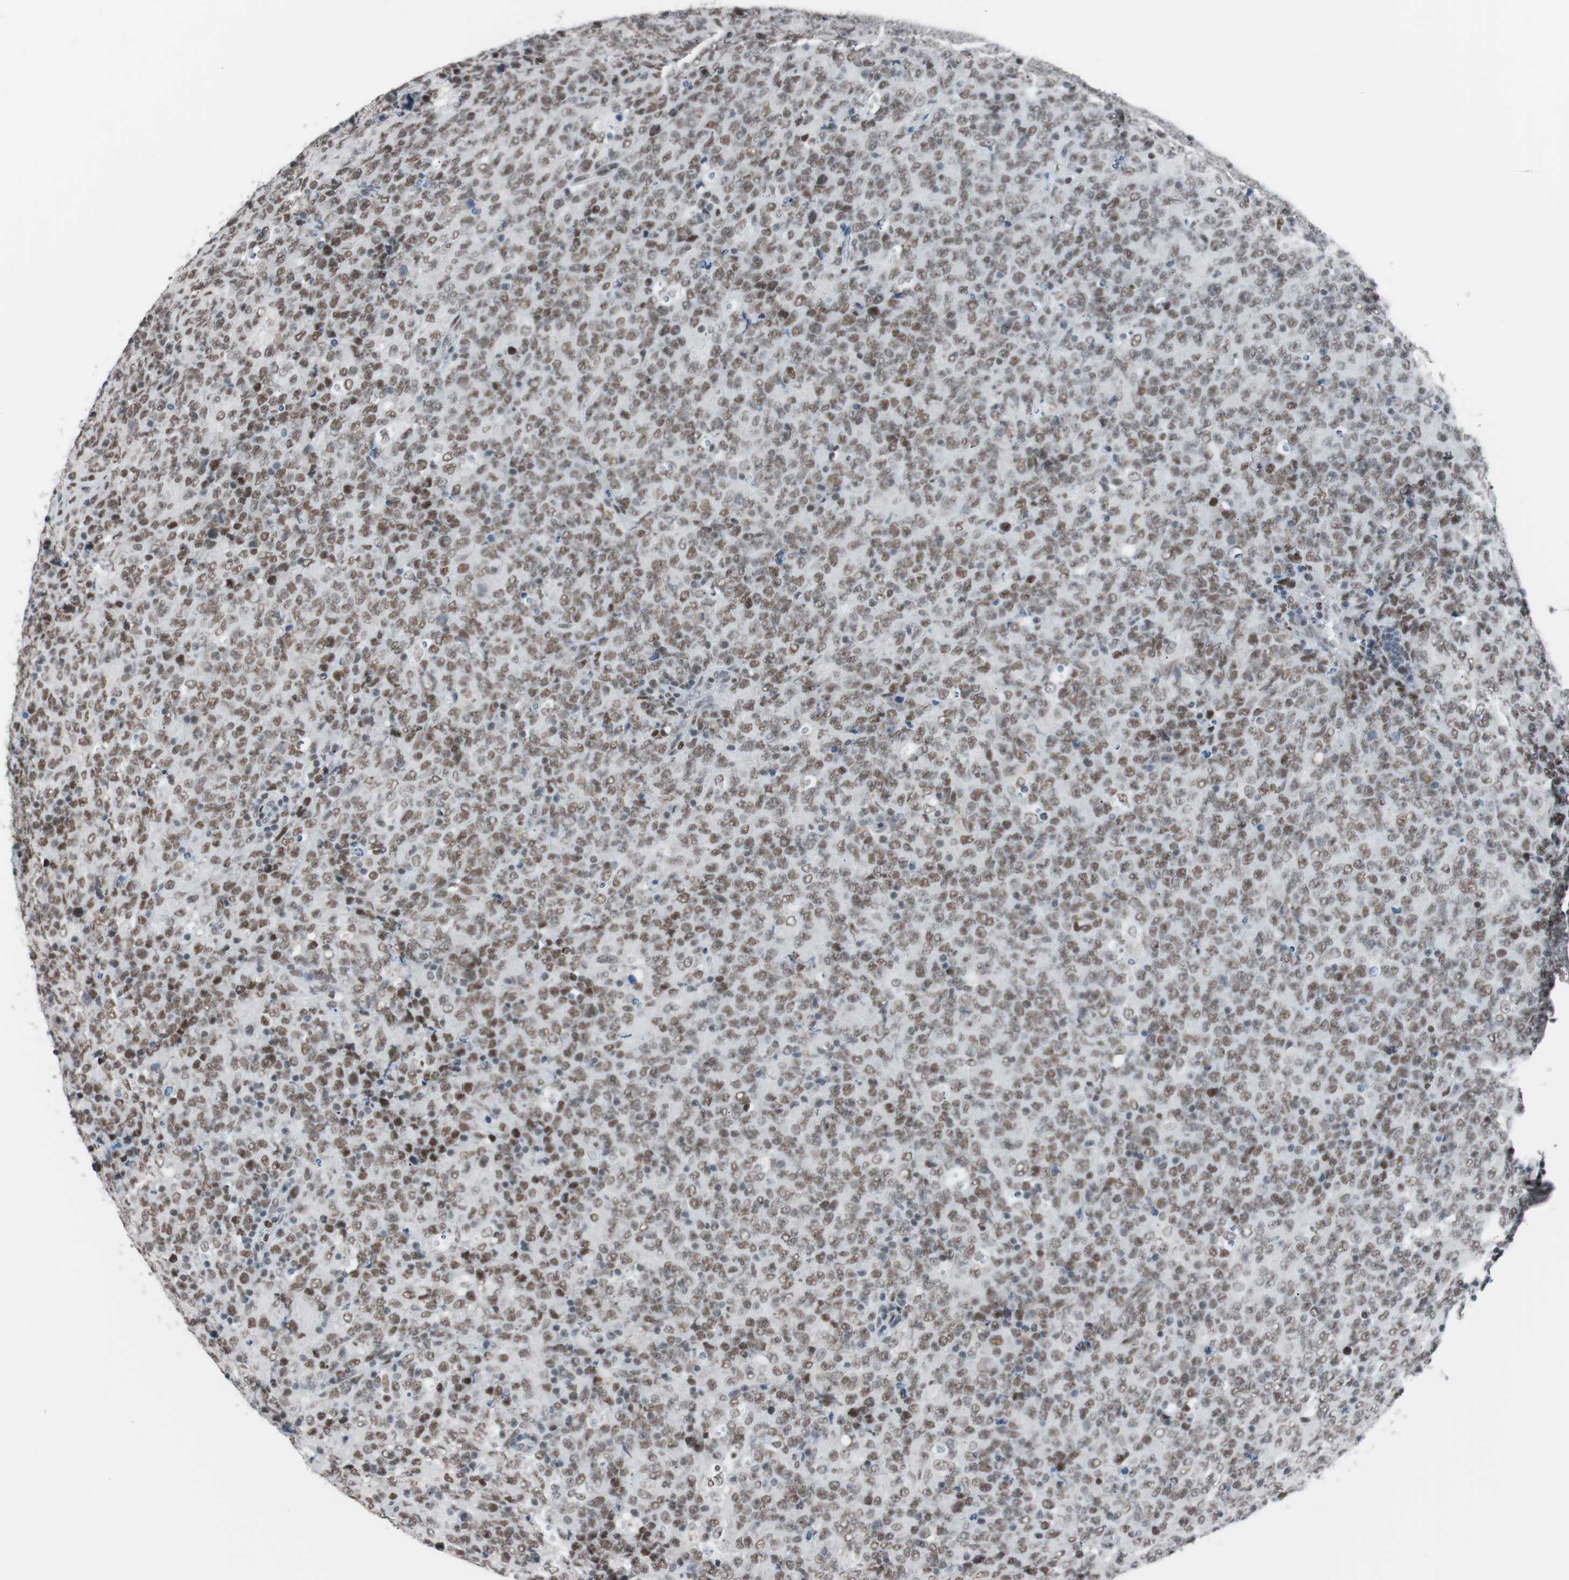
{"staining": {"intensity": "moderate", "quantity": ">75%", "location": "nuclear"}, "tissue": "lymphoma", "cell_type": "Tumor cells", "image_type": "cancer", "snomed": [{"axis": "morphology", "description": "Malignant lymphoma, non-Hodgkin's type, High grade"}, {"axis": "topography", "description": "Tonsil"}], "caption": "Tumor cells reveal medium levels of moderate nuclear staining in approximately >75% of cells in high-grade malignant lymphoma, non-Hodgkin's type. The staining is performed using DAB (3,3'-diaminobenzidine) brown chromogen to label protein expression. The nuclei are counter-stained blue using hematoxylin.", "gene": "ARID1A", "patient": {"sex": "female", "age": 36}}